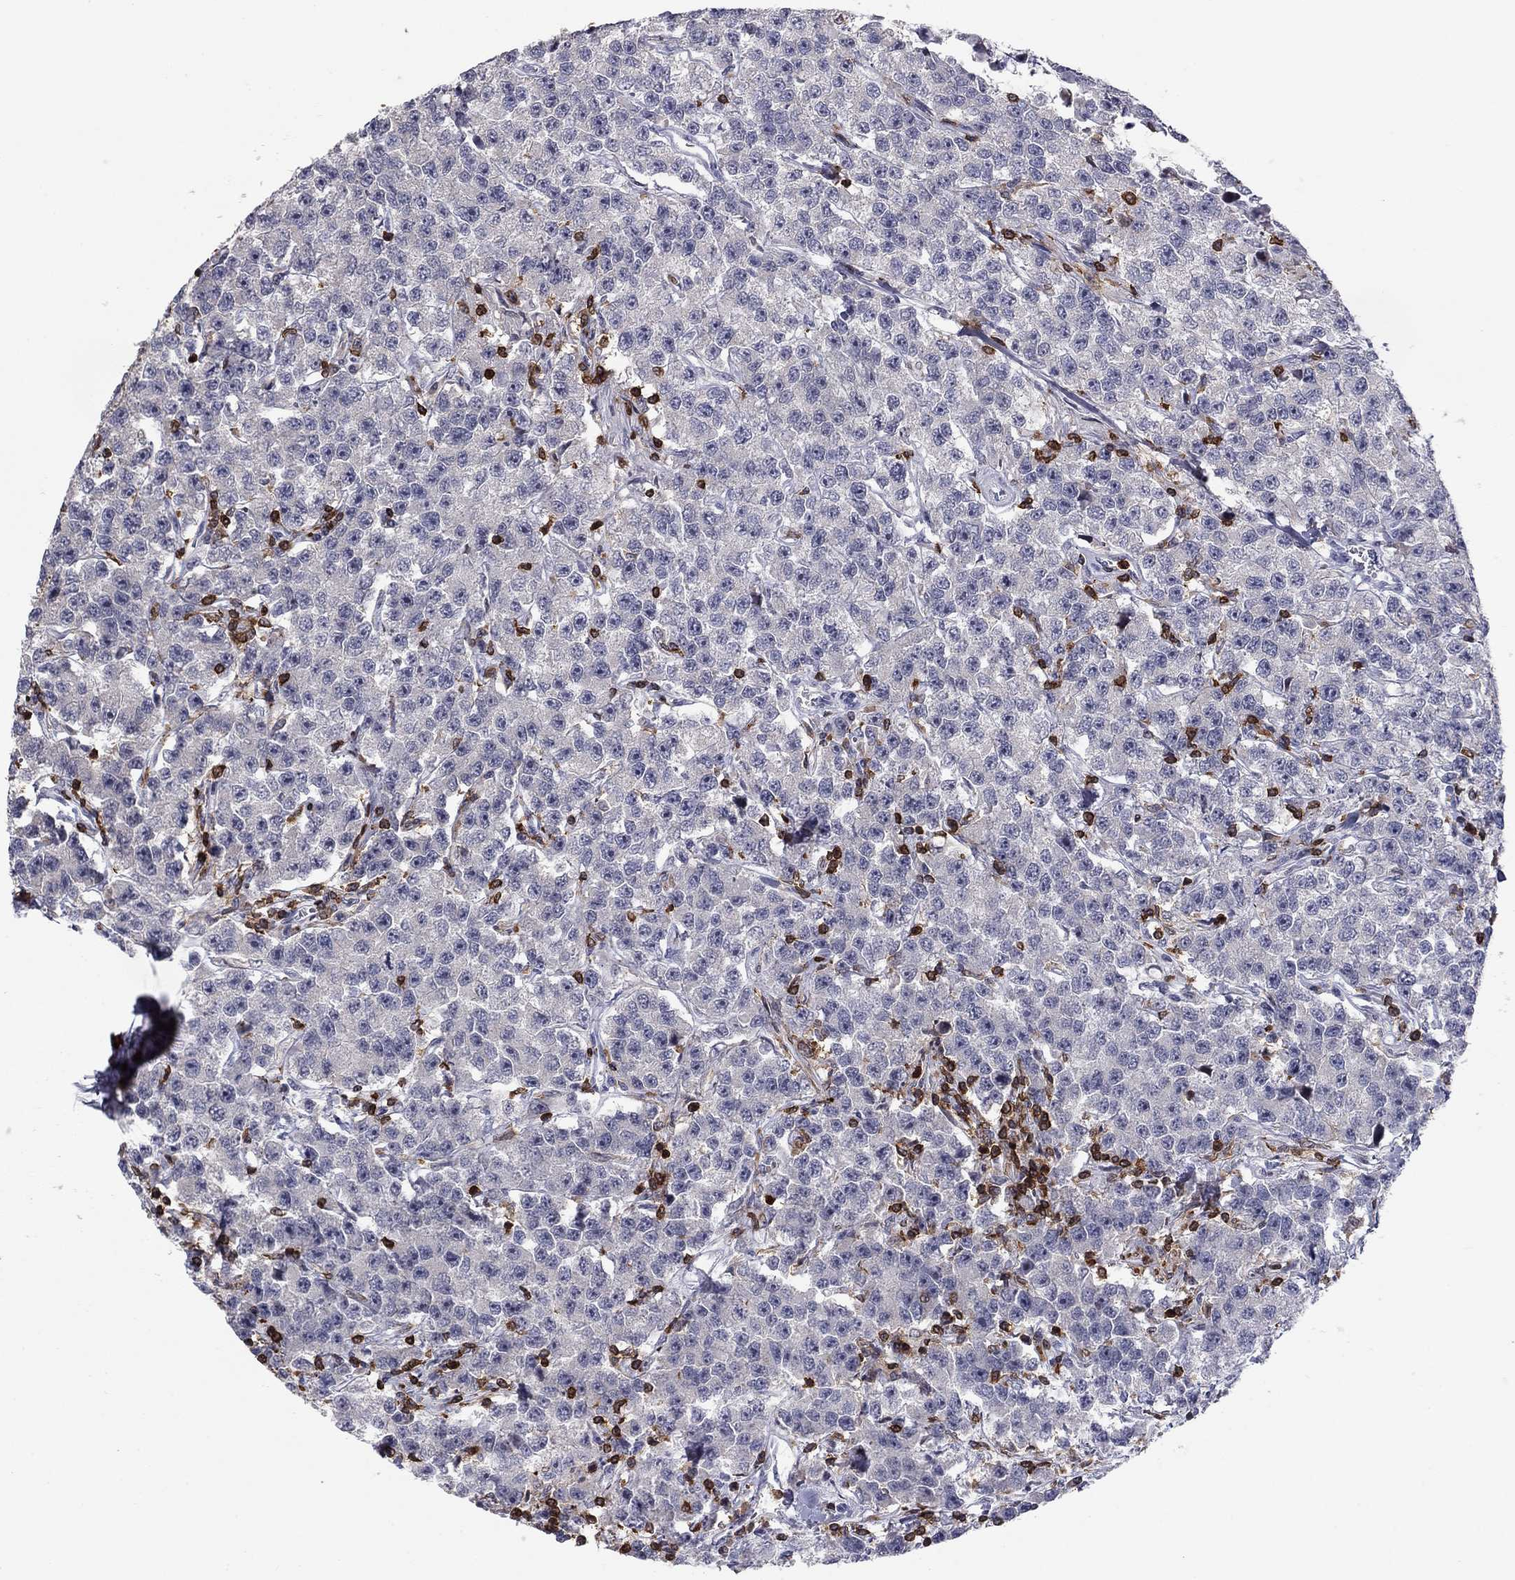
{"staining": {"intensity": "negative", "quantity": "none", "location": "none"}, "tissue": "testis cancer", "cell_type": "Tumor cells", "image_type": "cancer", "snomed": [{"axis": "morphology", "description": "Seminoma, NOS"}, {"axis": "topography", "description": "Testis"}], "caption": "The IHC photomicrograph has no significant staining in tumor cells of testis seminoma tissue. The staining is performed using DAB (3,3'-diaminobenzidine) brown chromogen with nuclei counter-stained in using hematoxylin.", "gene": "ARHGAP27", "patient": {"sex": "male", "age": 59}}